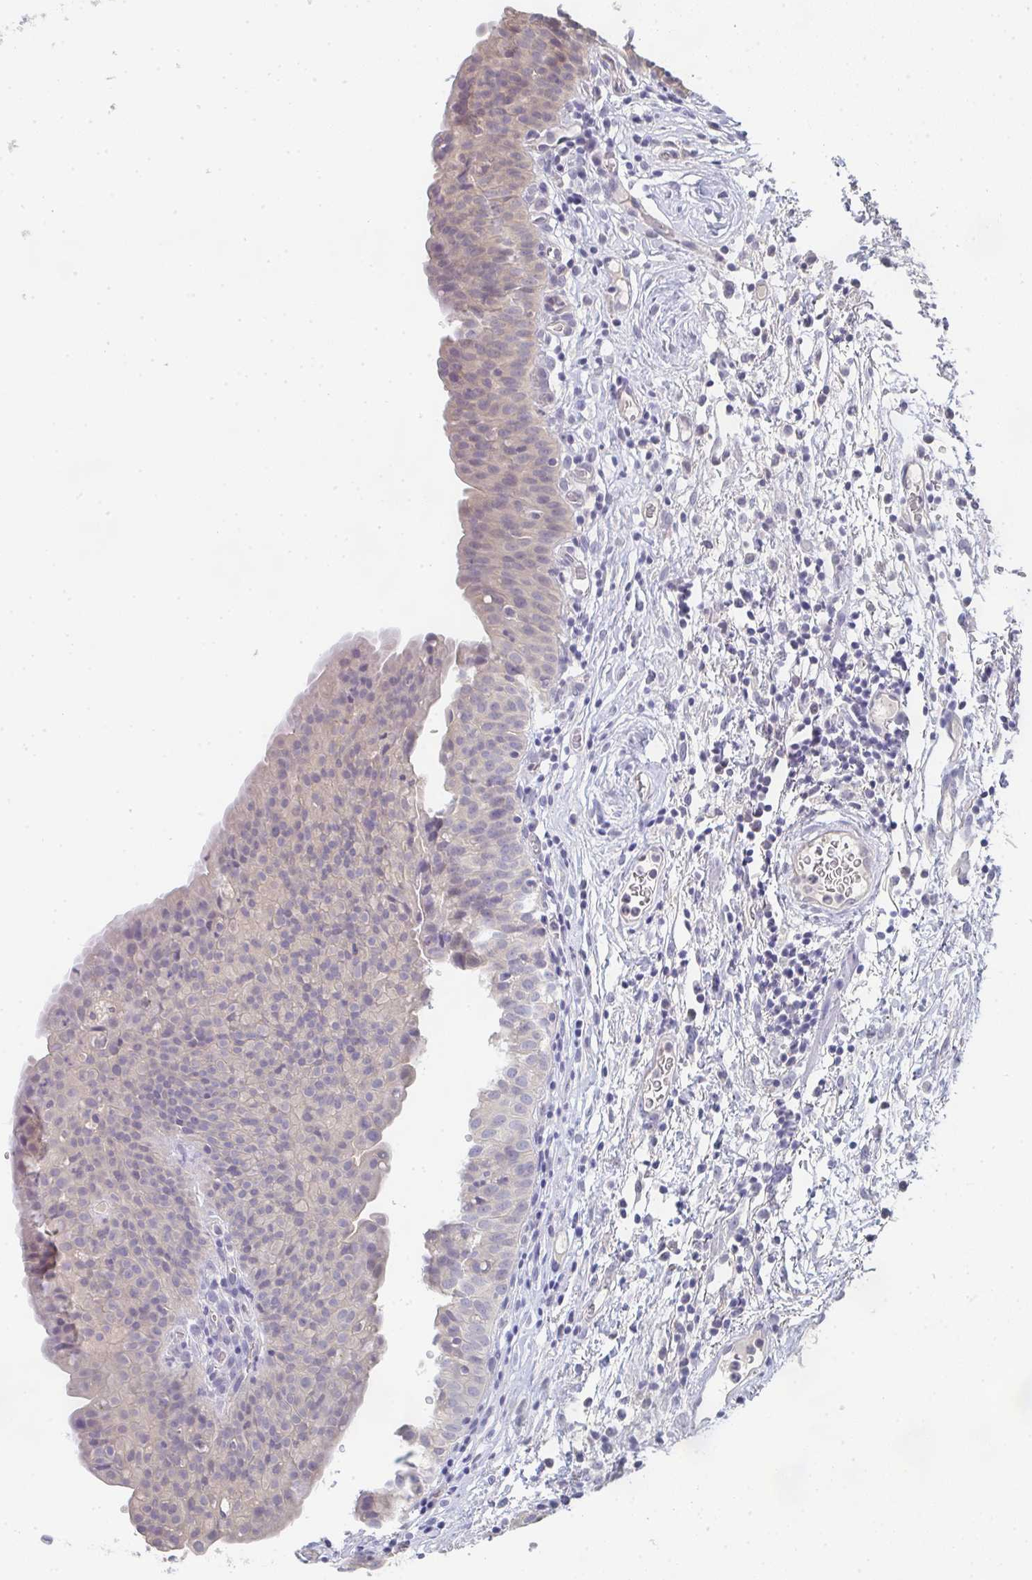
{"staining": {"intensity": "moderate", "quantity": "<25%", "location": "cytoplasmic/membranous"}, "tissue": "urinary bladder", "cell_type": "Urothelial cells", "image_type": "normal", "snomed": [{"axis": "morphology", "description": "Normal tissue, NOS"}, {"axis": "morphology", "description": "Inflammation, NOS"}, {"axis": "topography", "description": "Urinary bladder"}], "caption": "Immunohistochemistry (IHC) photomicrograph of unremarkable urinary bladder: urinary bladder stained using IHC shows low levels of moderate protein expression localized specifically in the cytoplasmic/membranous of urothelial cells, appearing as a cytoplasmic/membranous brown color.", "gene": "CHMP5", "patient": {"sex": "male", "age": 57}}